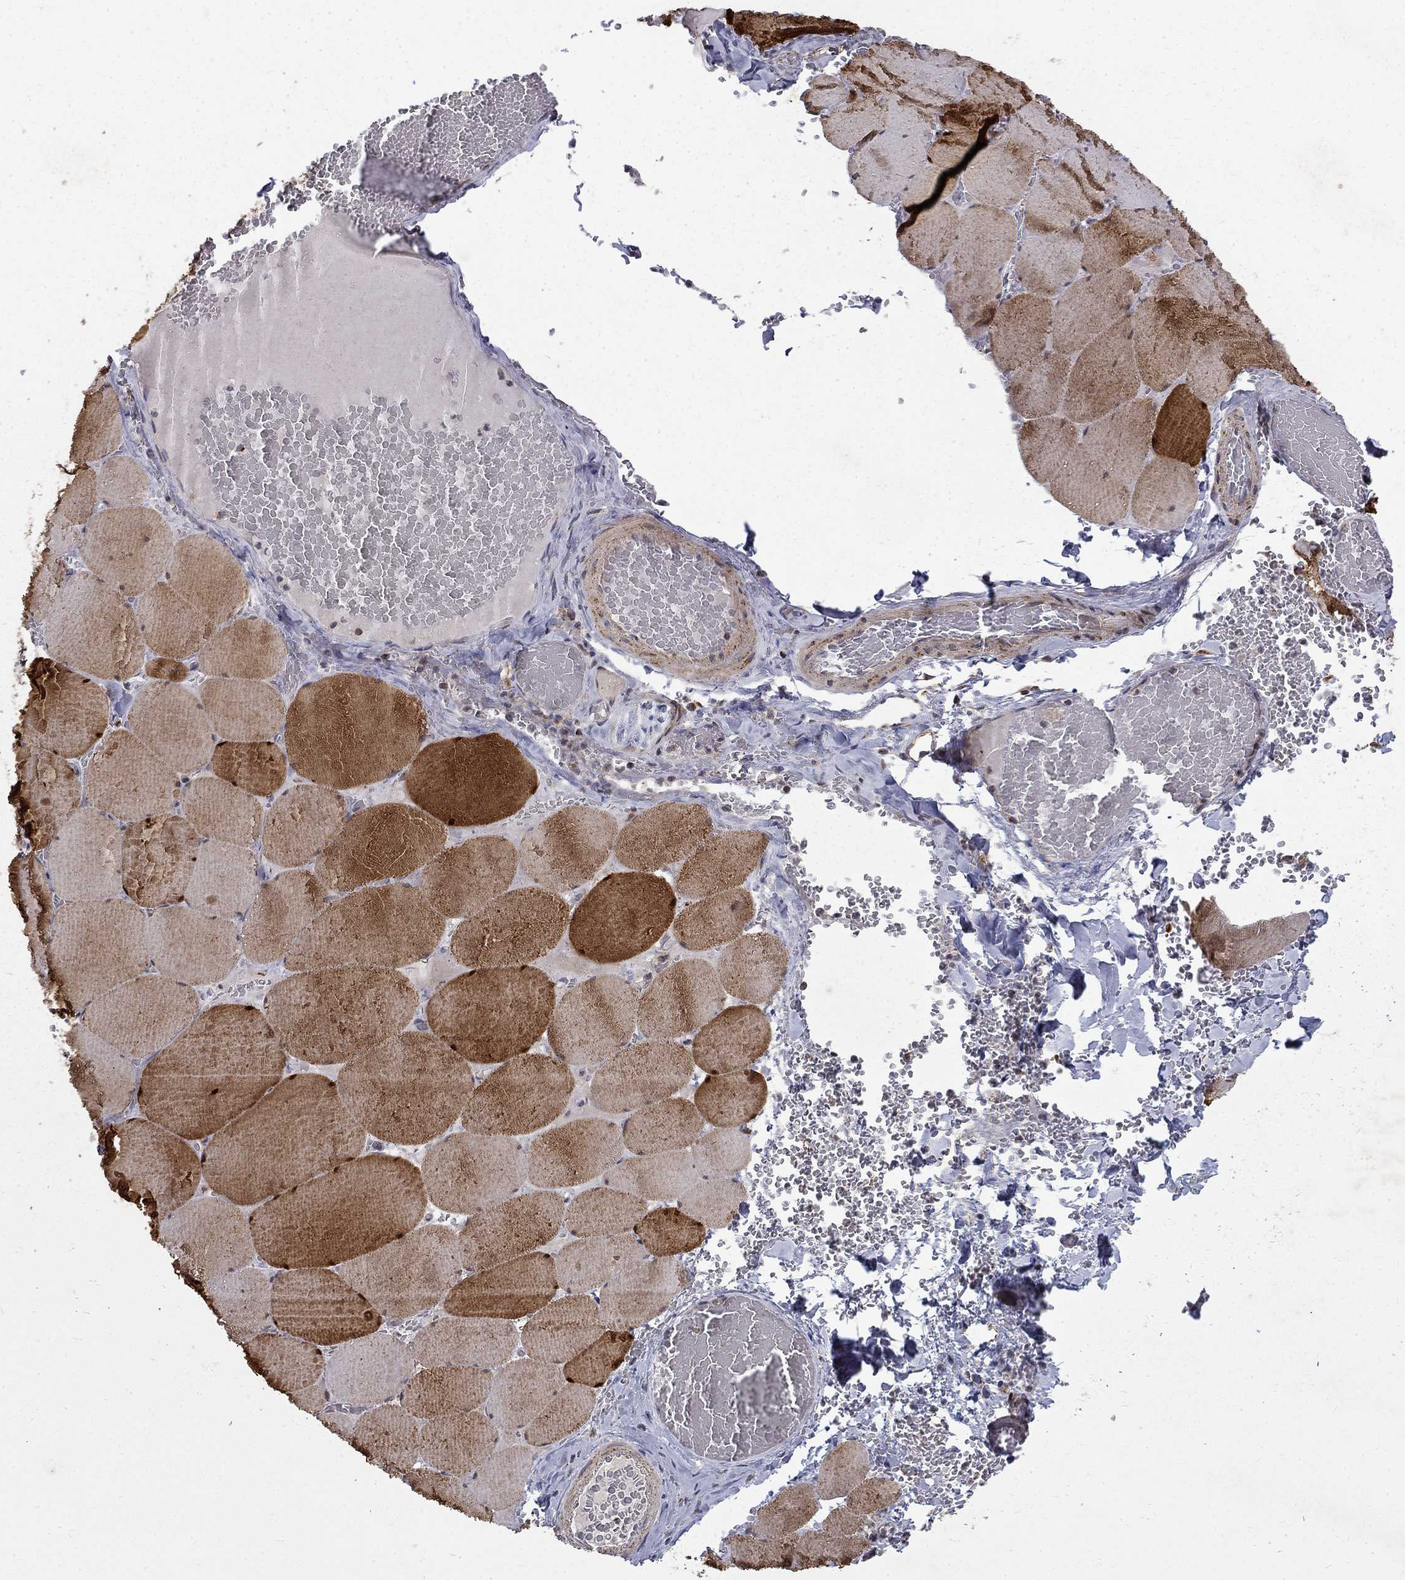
{"staining": {"intensity": "strong", "quantity": "25%-75%", "location": "cytoplasmic/membranous"}, "tissue": "skeletal muscle", "cell_type": "Myocytes", "image_type": "normal", "snomed": [{"axis": "morphology", "description": "Normal tissue, NOS"}, {"axis": "morphology", "description": "Malignant melanoma, Metastatic site"}, {"axis": "topography", "description": "Skeletal muscle"}], "caption": "Skeletal muscle stained for a protein (brown) displays strong cytoplasmic/membranous positive expression in about 25%-75% of myocytes.", "gene": "PCBP3", "patient": {"sex": "male", "age": 50}}